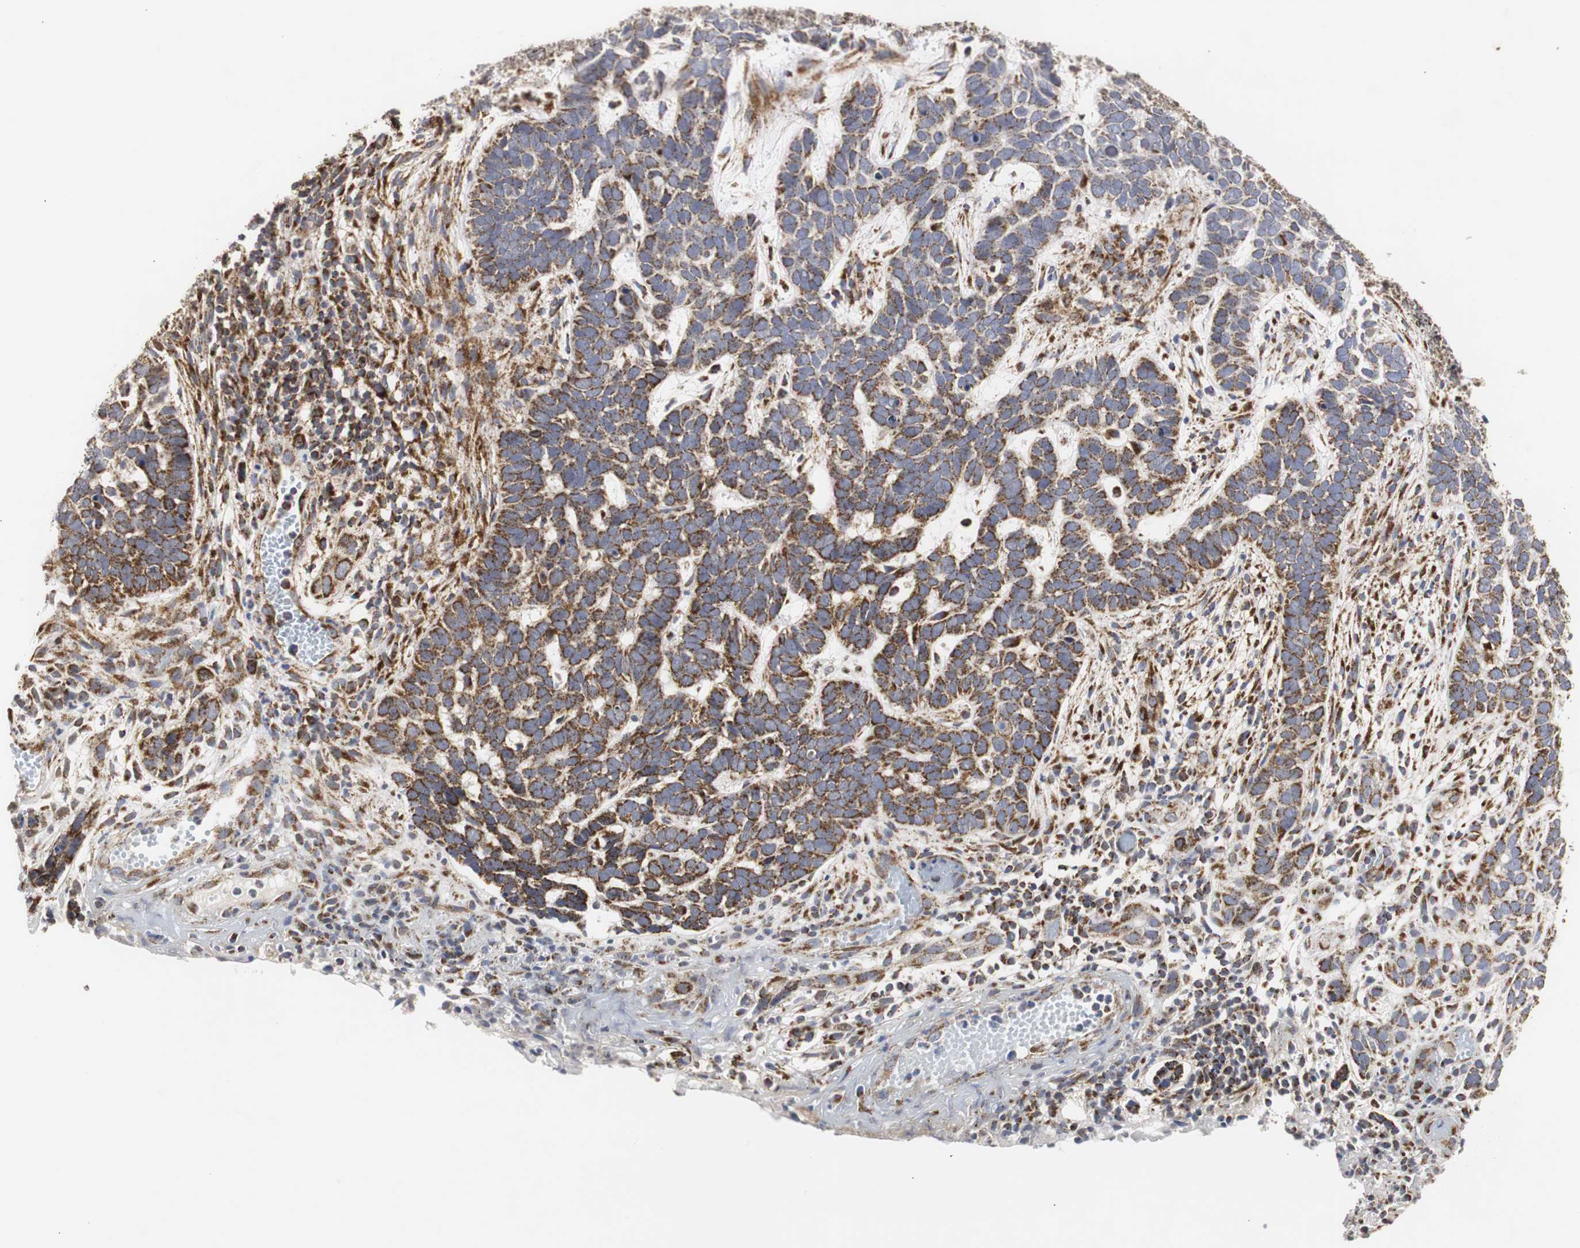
{"staining": {"intensity": "strong", "quantity": ">75%", "location": "cytoplasmic/membranous"}, "tissue": "skin cancer", "cell_type": "Tumor cells", "image_type": "cancer", "snomed": [{"axis": "morphology", "description": "Basal cell carcinoma"}, {"axis": "topography", "description": "Skin"}], "caption": "Human basal cell carcinoma (skin) stained with a protein marker exhibits strong staining in tumor cells.", "gene": "HSD17B10", "patient": {"sex": "male", "age": 87}}